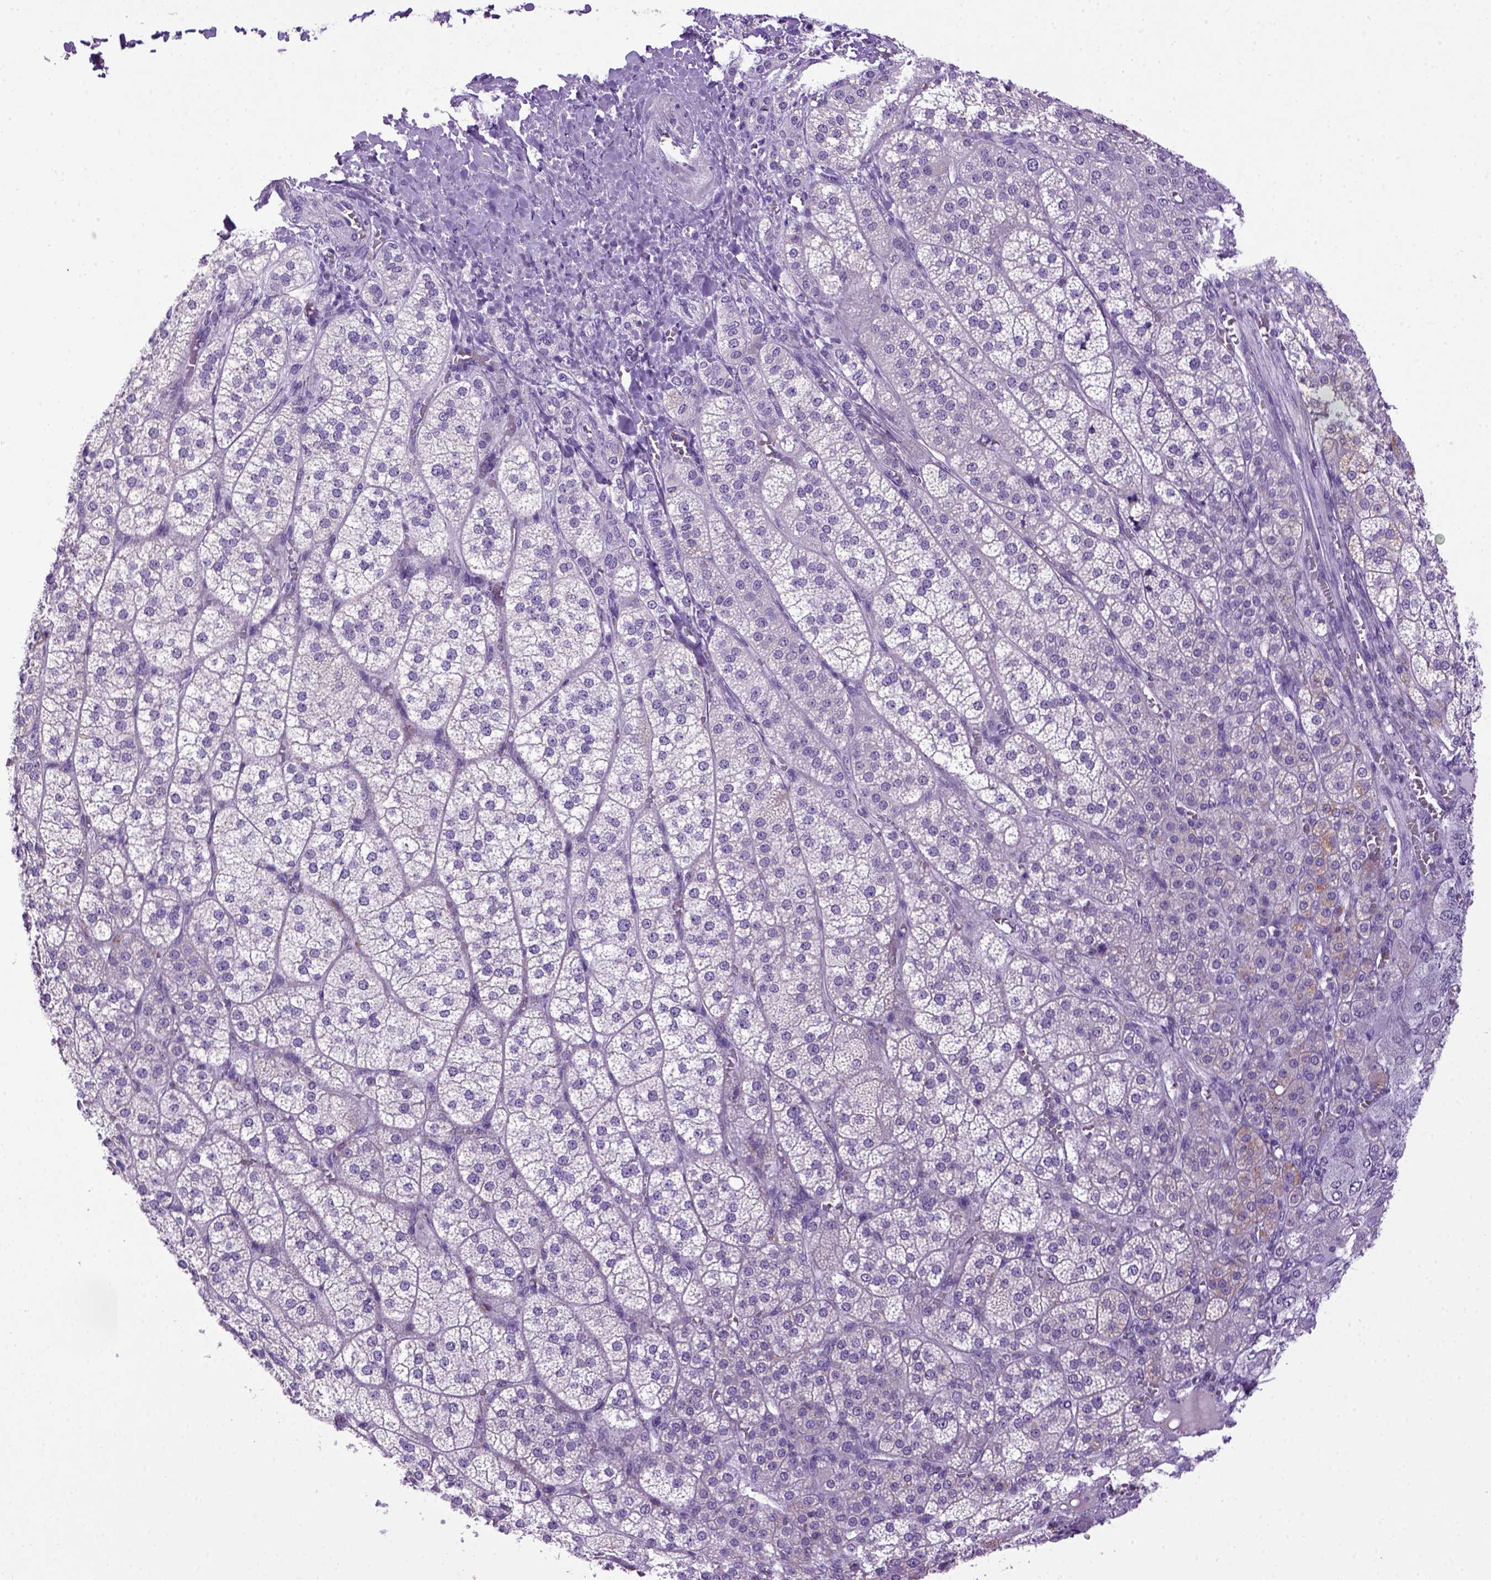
{"staining": {"intensity": "negative", "quantity": "none", "location": "none"}, "tissue": "adrenal gland", "cell_type": "Glandular cells", "image_type": "normal", "snomed": [{"axis": "morphology", "description": "Normal tissue, NOS"}, {"axis": "topography", "description": "Adrenal gland"}], "caption": "DAB immunohistochemical staining of benign adrenal gland exhibits no significant positivity in glandular cells.", "gene": "CDH1", "patient": {"sex": "female", "age": 60}}